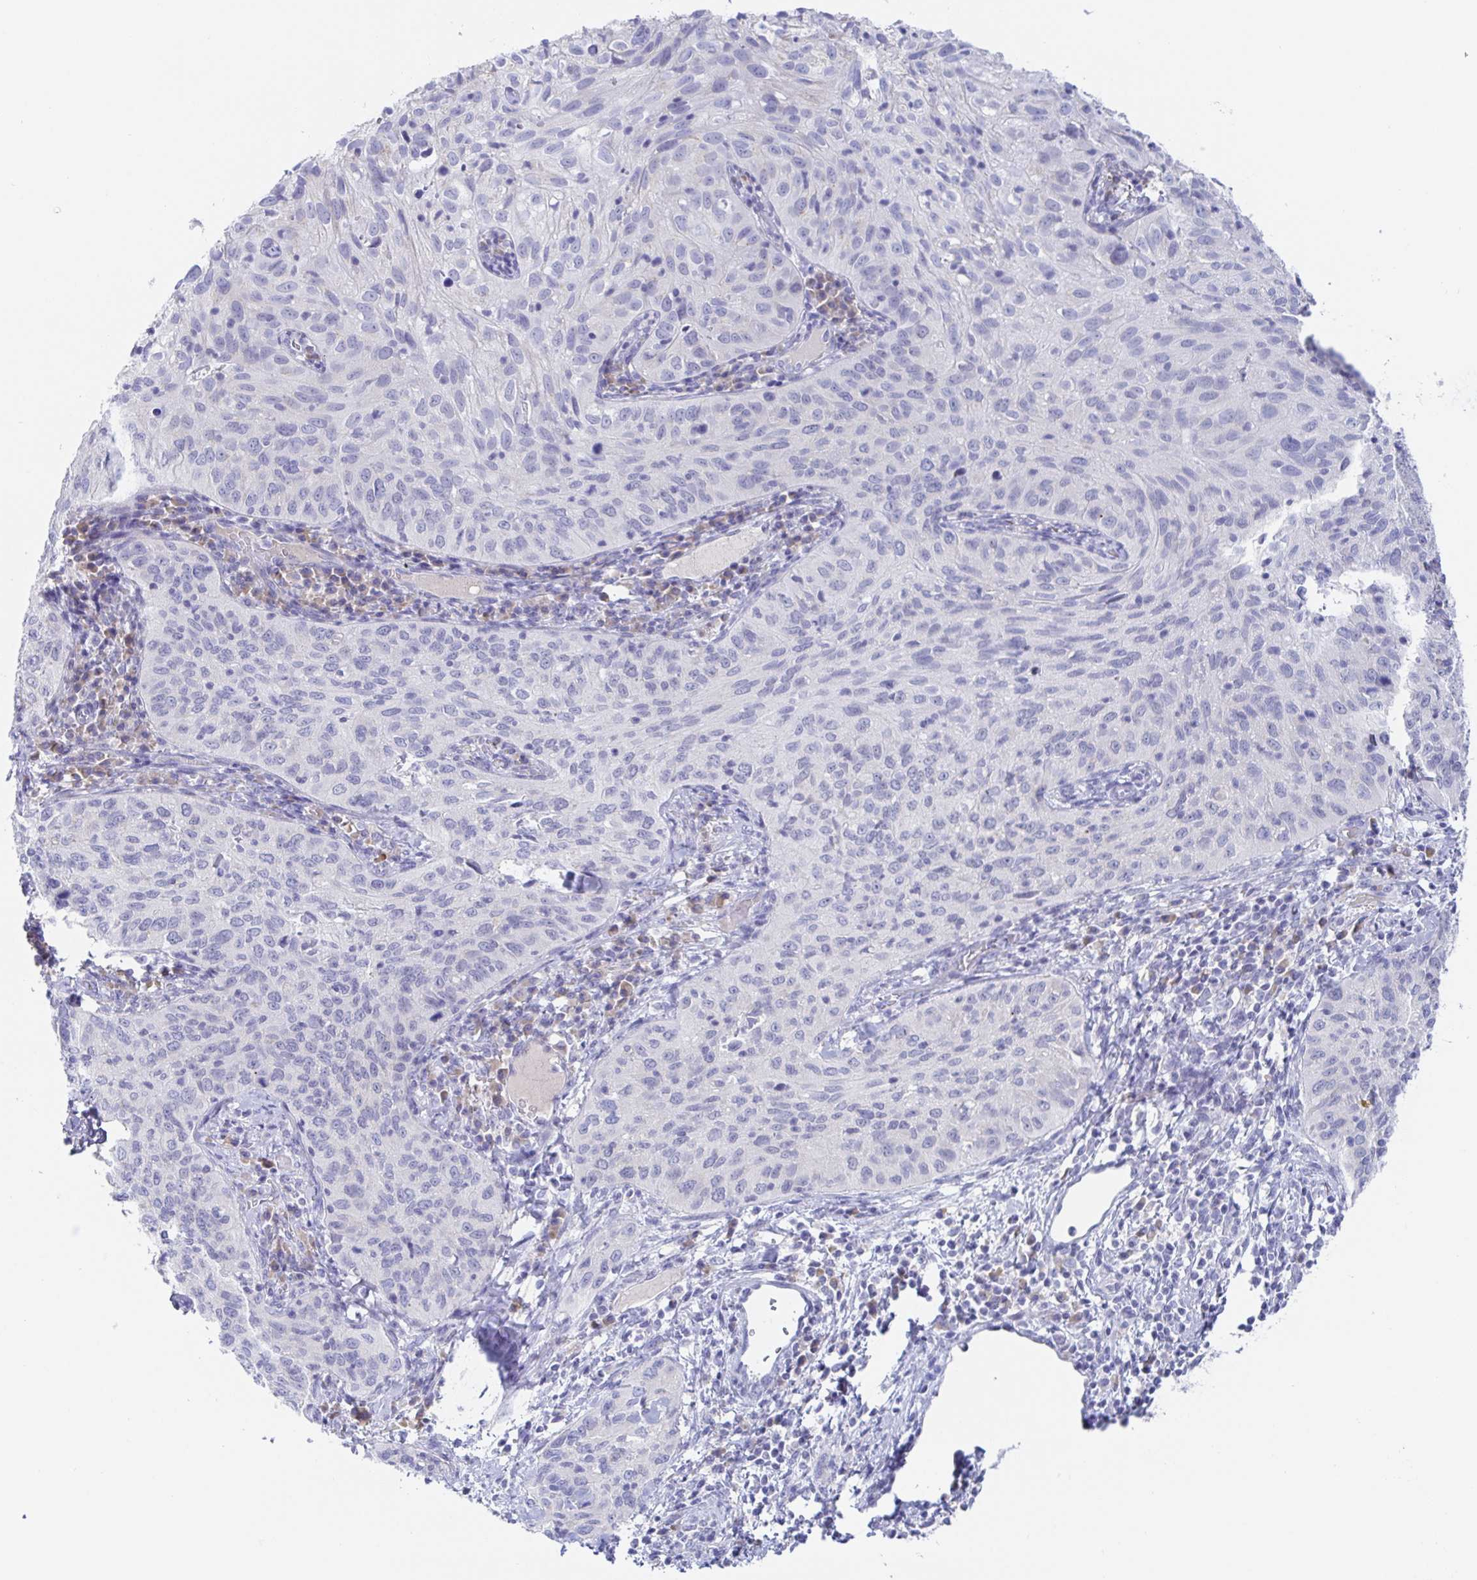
{"staining": {"intensity": "negative", "quantity": "none", "location": "none"}, "tissue": "cervical cancer", "cell_type": "Tumor cells", "image_type": "cancer", "snomed": [{"axis": "morphology", "description": "Squamous cell carcinoma, NOS"}, {"axis": "topography", "description": "Cervix"}], "caption": "Immunohistochemistry (IHC) photomicrograph of neoplastic tissue: human cervical squamous cell carcinoma stained with DAB (3,3'-diaminobenzidine) demonstrates no significant protein staining in tumor cells.", "gene": "SIAH3", "patient": {"sex": "female", "age": 52}}